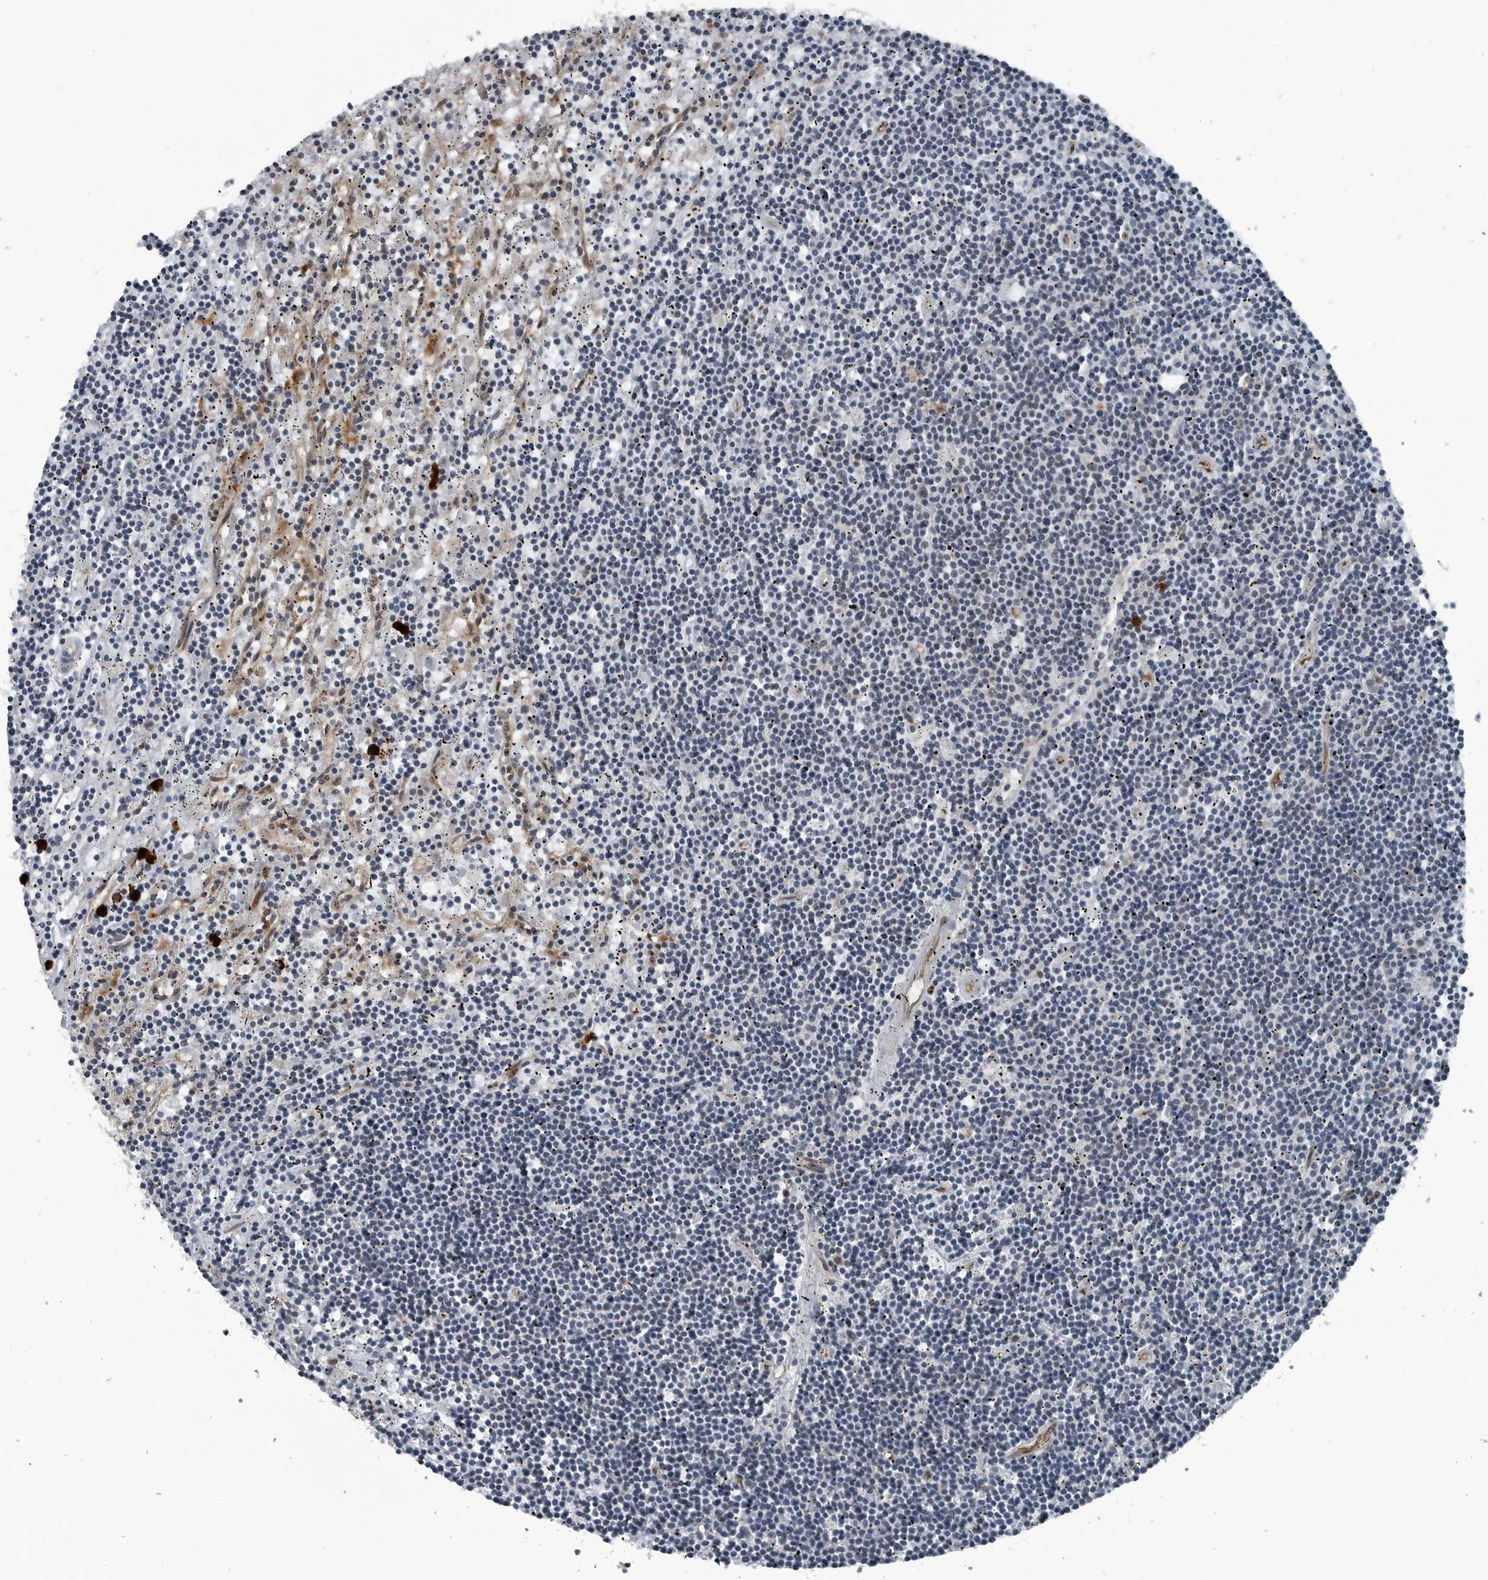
{"staining": {"intensity": "negative", "quantity": "none", "location": "none"}, "tissue": "lymphoma", "cell_type": "Tumor cells", "image_type": "cancer", "snomed": [{"axis": "morphology", "description": "Malignant lymphoma, non-Hodgkin's type, Low grade"}, {"axis": "topography", "description": "Spleen"}], "caption": "An IHC micrograph of lymphoma is shown. There is no staining in tumor cells of lymphoma. (DAB (3,3'-diaminobenzidine) IHC with hematoxylin counter stain).", "gene": "CEP85", "patient": {"sex": "male", "age": 76}}